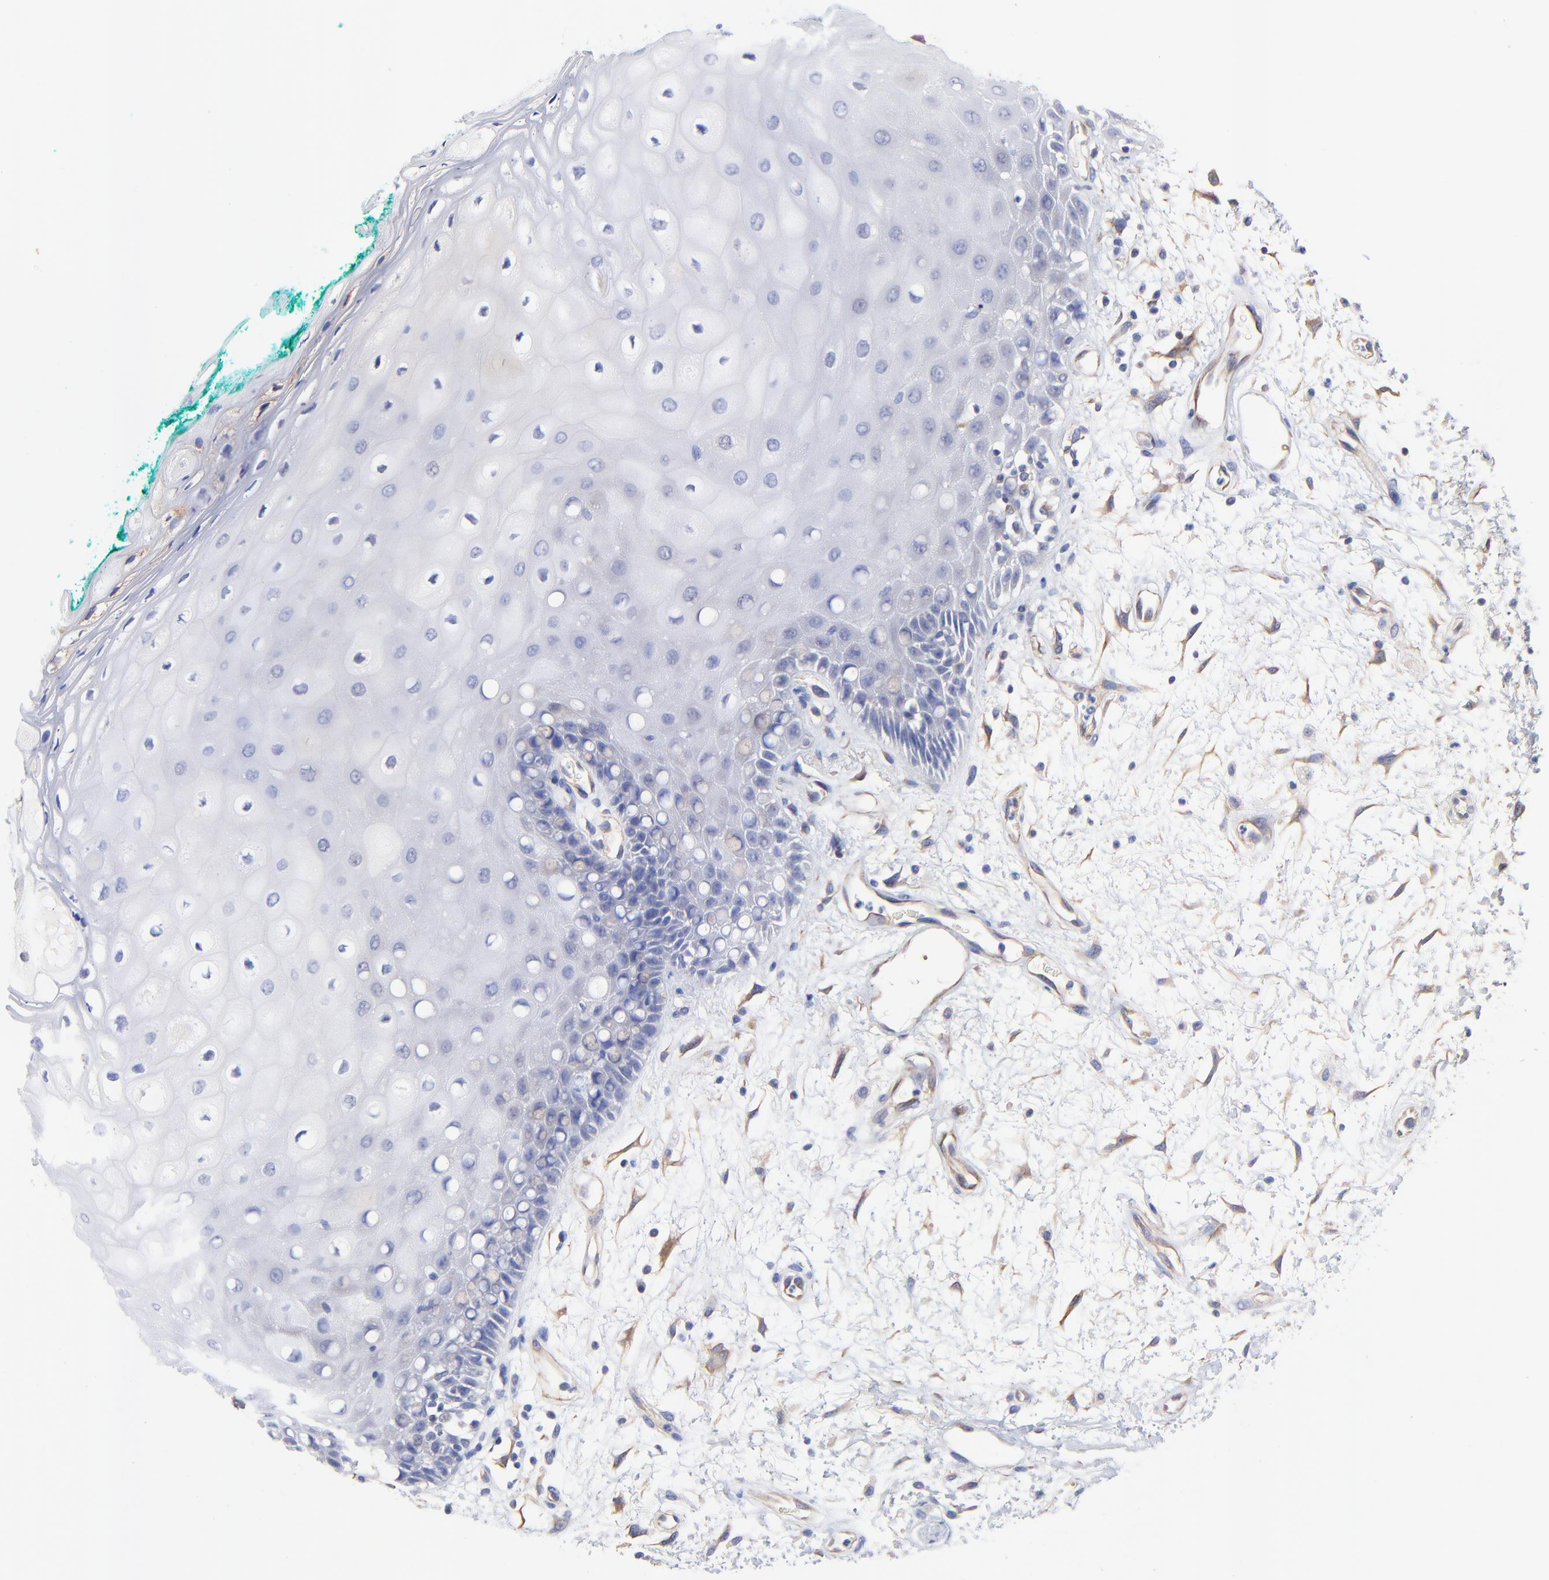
{"staining": {"intensity": "negative", "quantity": "none", "location": "none"}, "tissue": "oral mucosa", "cell_type": "Squamous epithelial cells", "image_type": "normal", "snomed": [{"axis": "morphology", "description": "Normal tissue, NOS"}, {"axis": "morphology", "description": "Squamous cell carcinoma, NOS"}, {"axis": "topography", "description": "Skeletal muscle"}, {"axis": "topography", "description": "Oral tissue"}, {"axis": "topography", "description": "Head-Neck"}], "caption": "This is an IHC image of unremarkable human oral mucosa. There is no positivity in squamous epithelial cells.", "gene": "SLC44A2", "patient": {"sex": "female", "age": 84}}